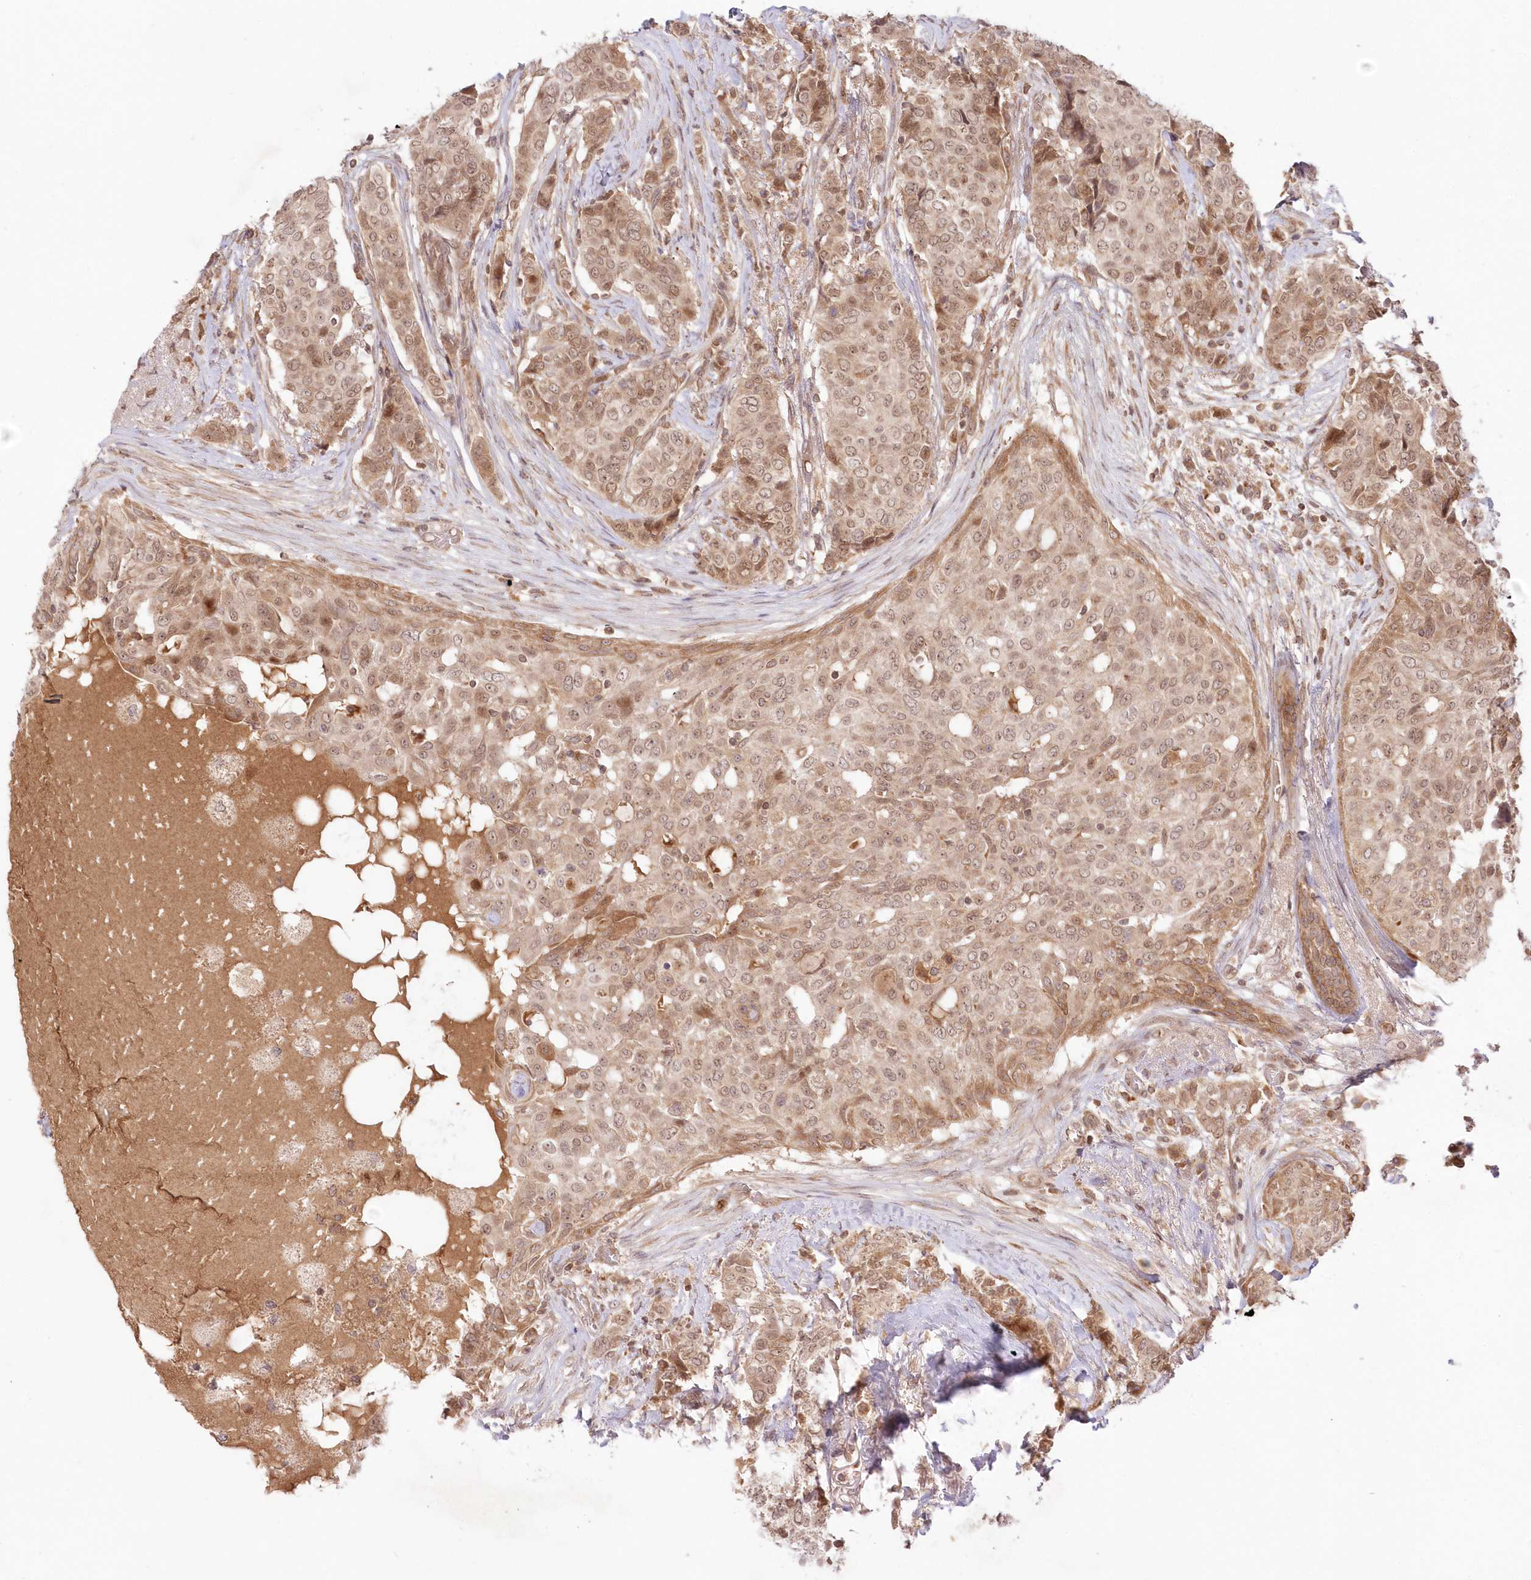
{"staining": {"intensity": "moderate", "quantity": ">75%", "location": "cytoplasmic/membranous,nuclear"}, "tissue": "breast cancer", "cell_type": "Tumor cells", "image_type": "cancer", "snomed": [{"axis": "morphology", "description": "Lobular carcinoma"}, {"axis": "topography", "description": "Breast"}], "caption": "Breast cancer (lobular carcinoma) stained with a brown dye demonstrates moderate cytoplasmic/membranous and nuclear positive positivity in approximately >75% of tumor cells.", "gene": "MTMR3", "patient": {"sex": "female", "age": 51}}